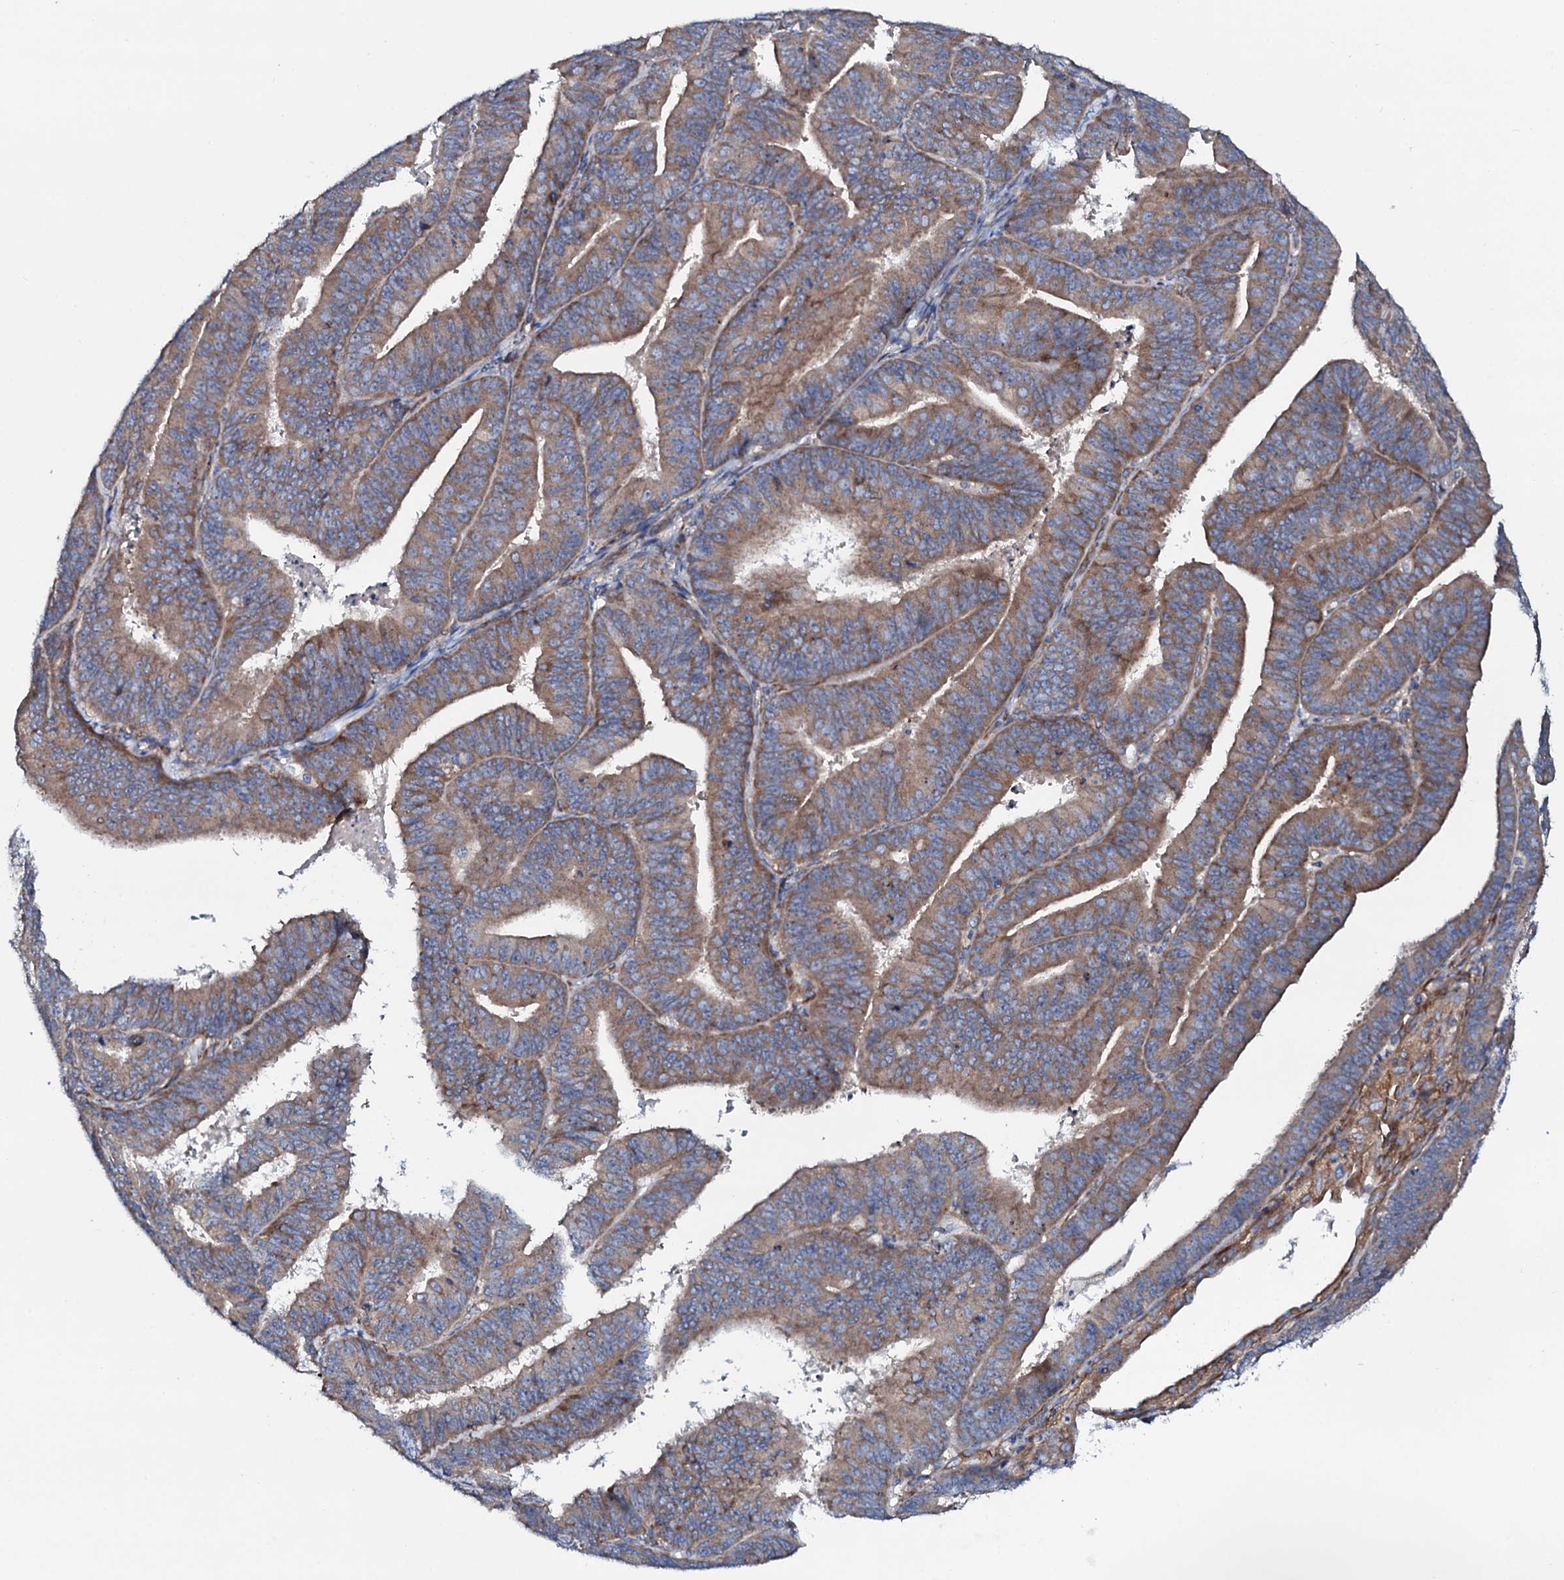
{"staining": {"intensity": "moderate", "quantity": ">75%", "location": "cytoplasmic/membranous"}, "tissue": "endometrial cancer", "cell_type": "Tumor cells", "image_type": "cancer", "snomed": [{"axis": "morphology", "description": "Adenocarcinoma, NOS"}, {"axis": "topography", "description": "Endometrium"}], "caption": "A brown stain labels moderate cytoplasmic/membranous staining of a protein in adenocarcinoma (endometrial) tumor cells.", "gene": "STARD13", "patient": {"sex": "female", "age": 73}}